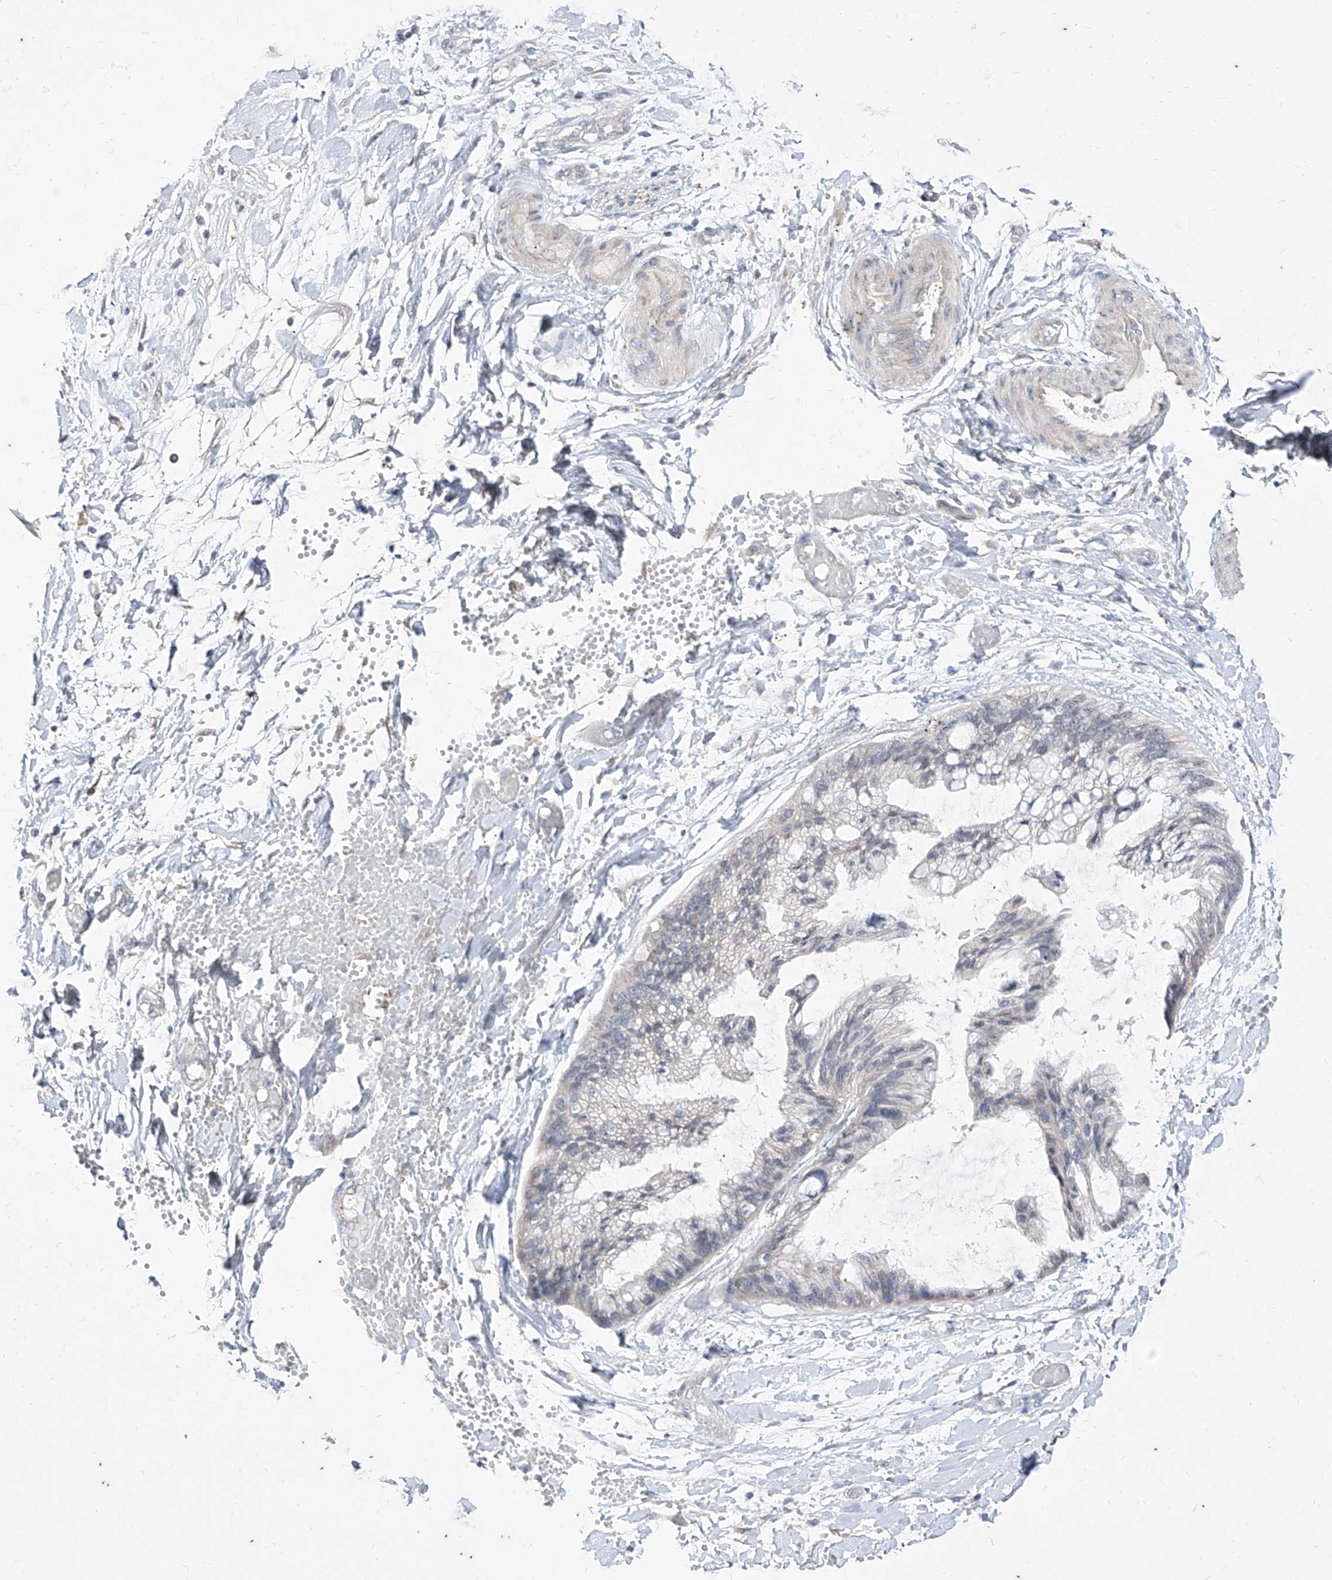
{"staining": {"intensity": "negative", "quantity": "none", "location": "none"}, "tissue": "ovarian cancer", "cell_type": "Tumor cells", "image_type": "cancer", "snomed": [{"axis": "morphology", "description": "Cystadenocarcinoma, mucinous, NOS"}, {"axis": "topography", "description": "Ovary"}], "caption": "Immunohistochemistry of ovarian cancer (mucinous cystadenocarcinoma) reveals no positivity in tumor cells. (Stains: DAB immunohistochemistry with hematoxylin counter stain, Microscopy: brightfield microscopy at high magnification).", "gene": "PHF20L1", "patient": {"sex": "female", "age": 39}}